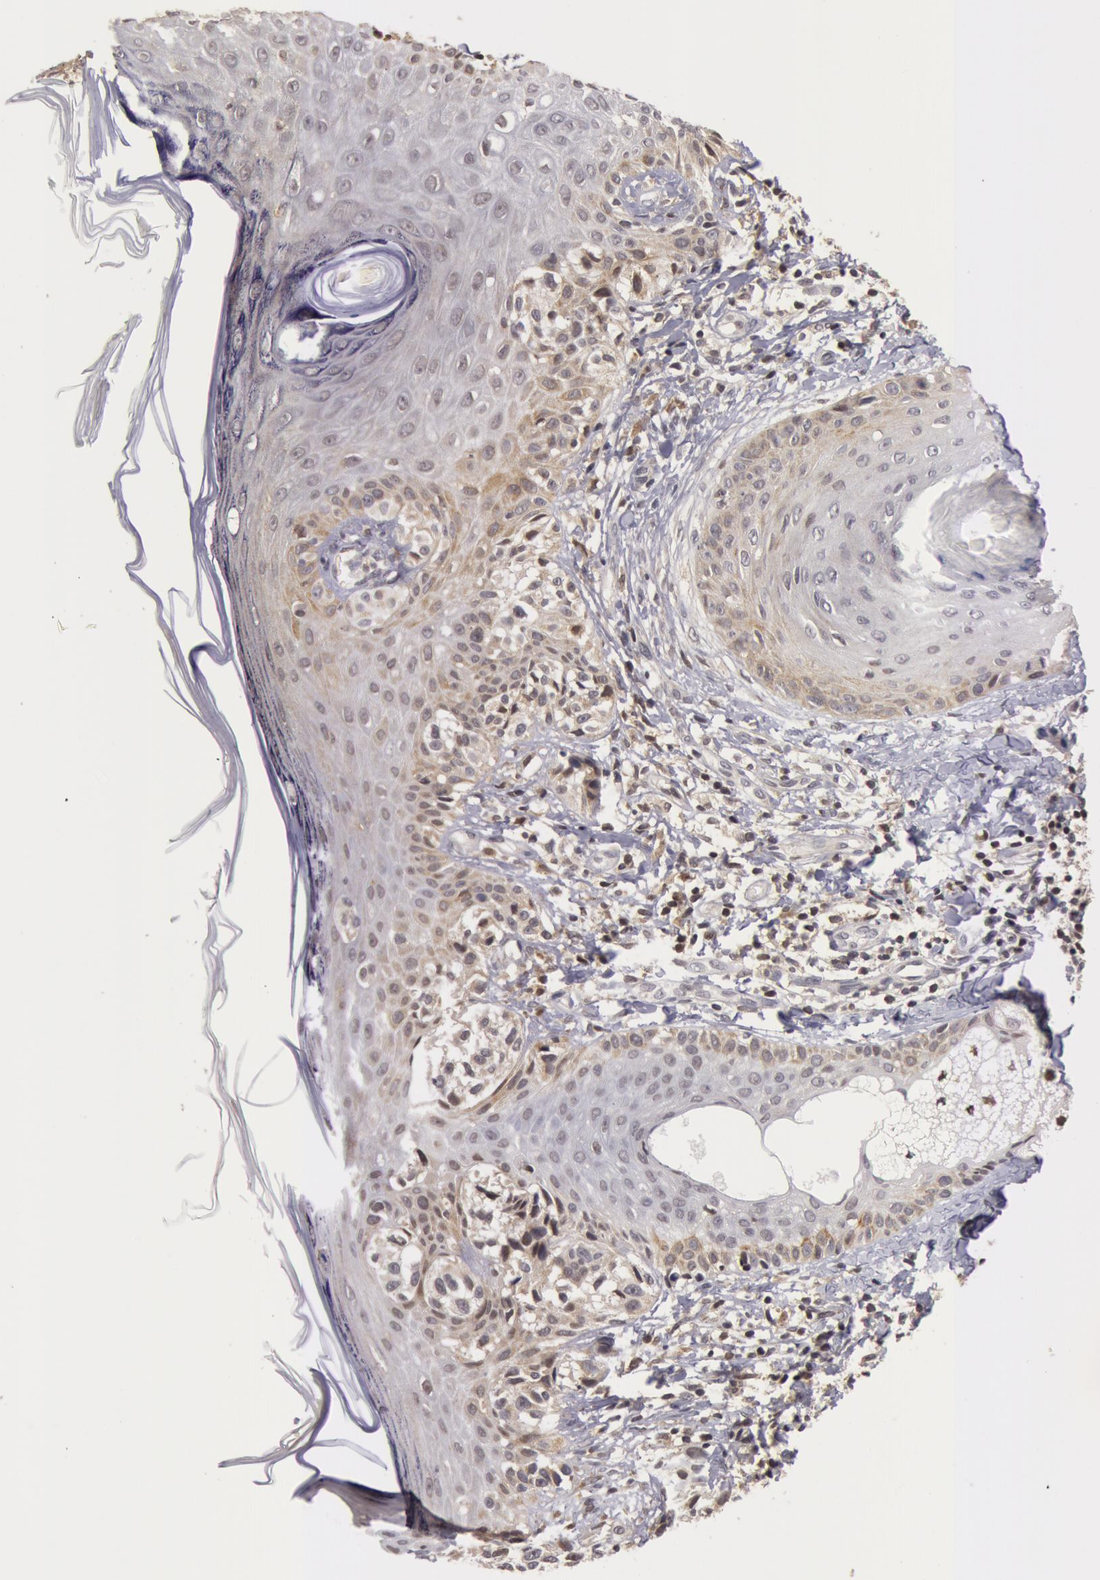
{"staining": {"intensity": "weak", "quantity": "<25%", "location": "nuclear"}, "tissue": "melanoma", "cell_type": "Tumor cells", "image_type": "cancer", "snomed": [{"axis": "morphology", "description": "Malignant melanoma, NOS"}, {"axis": "topography", "description": "Skin"}], "caption": "IHC histopathology image of neoplastic tissue: human malignant melanoma stained with DAB displays no significant protein positivity in tumor cells. (DAB (3,3'-diaminobenzidine) IHC visualized using brightfield microscopy, high magnification).", "gene": "ZNF350", "patient": {"sex": "male", "age": 57}}